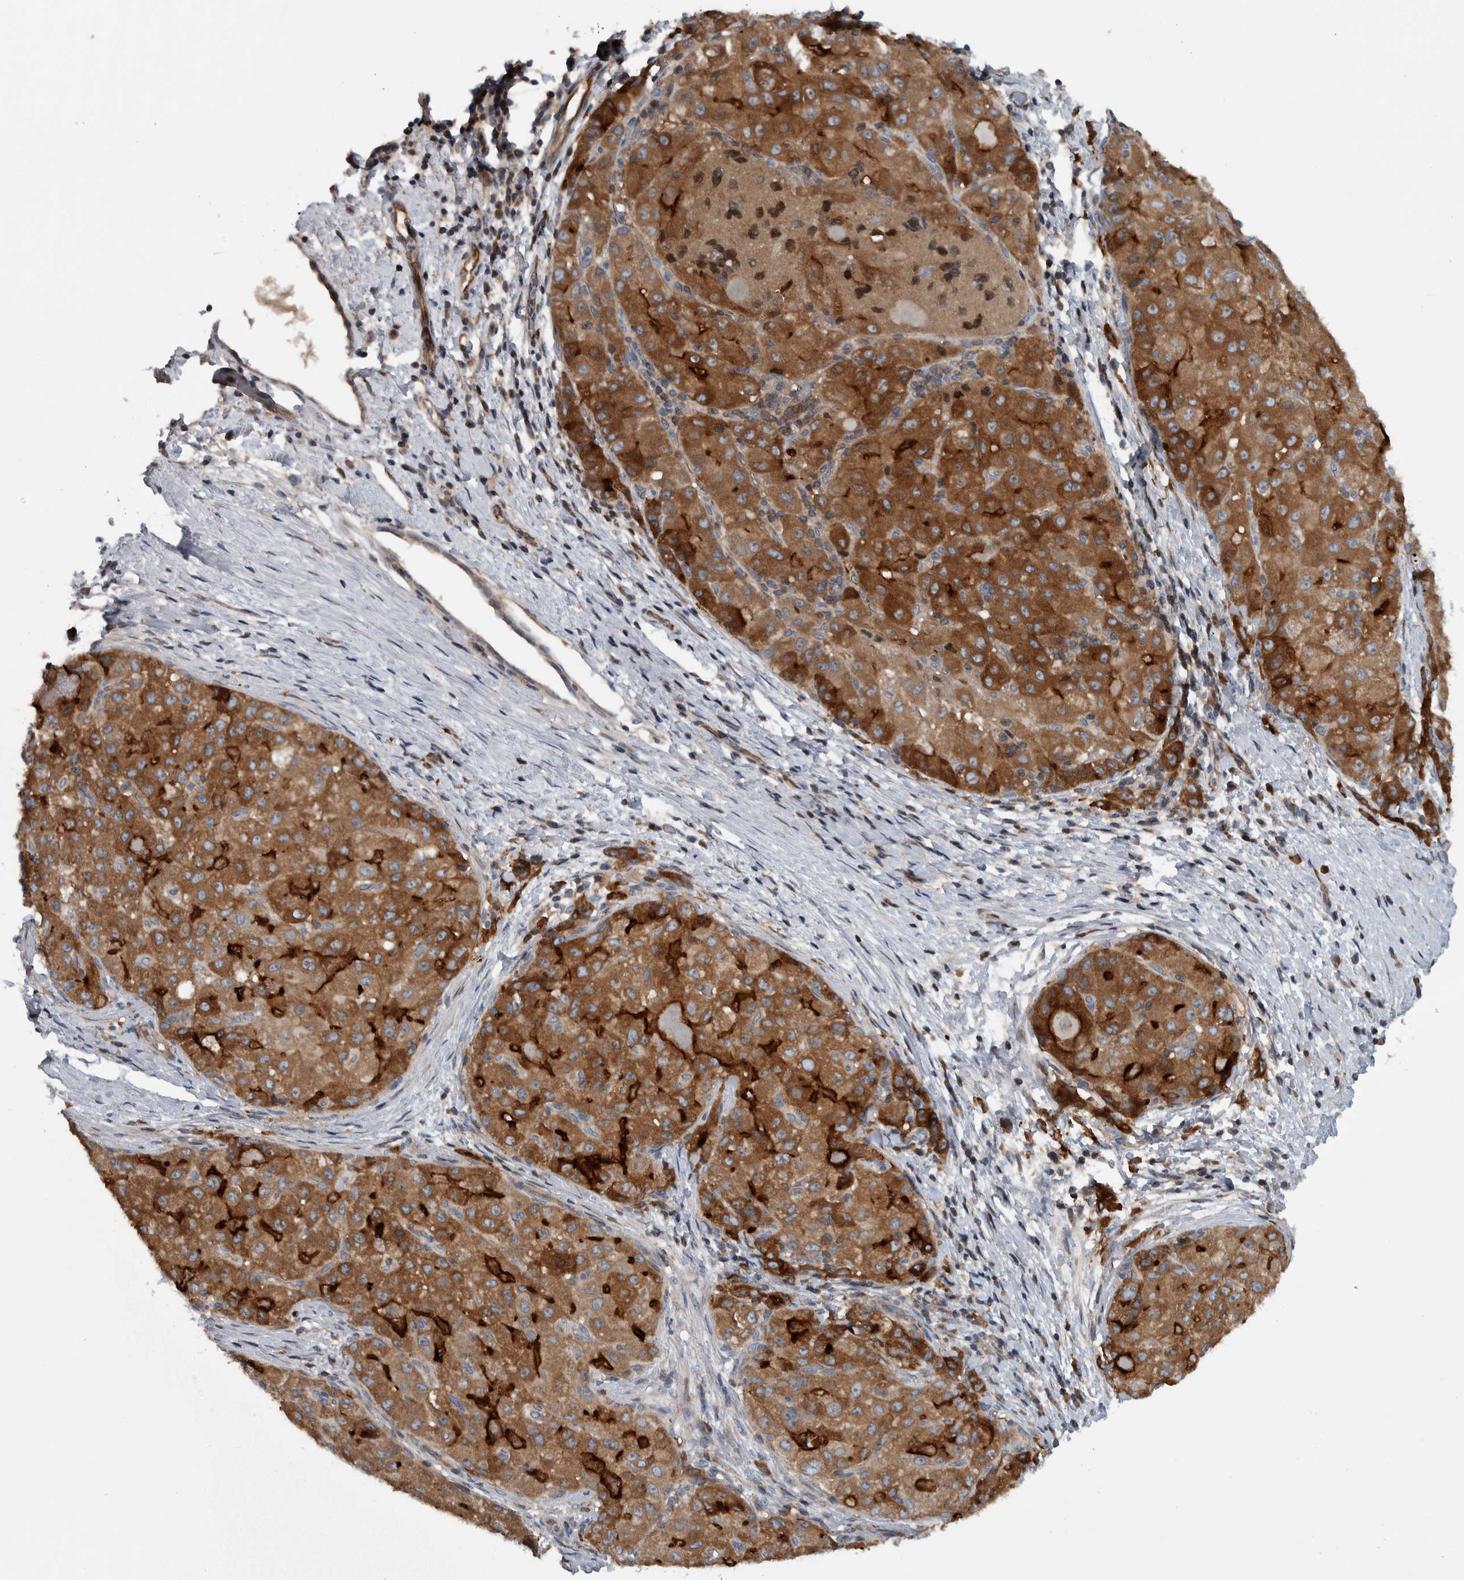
{"staining": {"intensity": "strong", "quantity": ">75%", "location": "cytoplasmic/membranous"}, "tissue": "liver cancer", "cell_type": "Tumor cells", "image_type": "cancer", "snomed": [{"axis": "morphology", "description": "Carcinoma, Hepatocellular, NOS"}, {"axis": "topography", "description": "Liver"}], "caption": "High-magnification brightfield microscopy of hepatocellular carcinoma (liver) stained with DAB (3,3'-diaminobenzidine) (brown) and counterstained with hematoxylin (blue). tumor cells exhibit strong cytoplasmic/membranous positivity is appreciated in about>75% of cells. Using DAB (brown) and hematoxylin (blue) stains, captured at high magnification using brightfield microscopy.", "gene": "BAIAP2L1", "patient": {"sex": "male", "age": 80}}